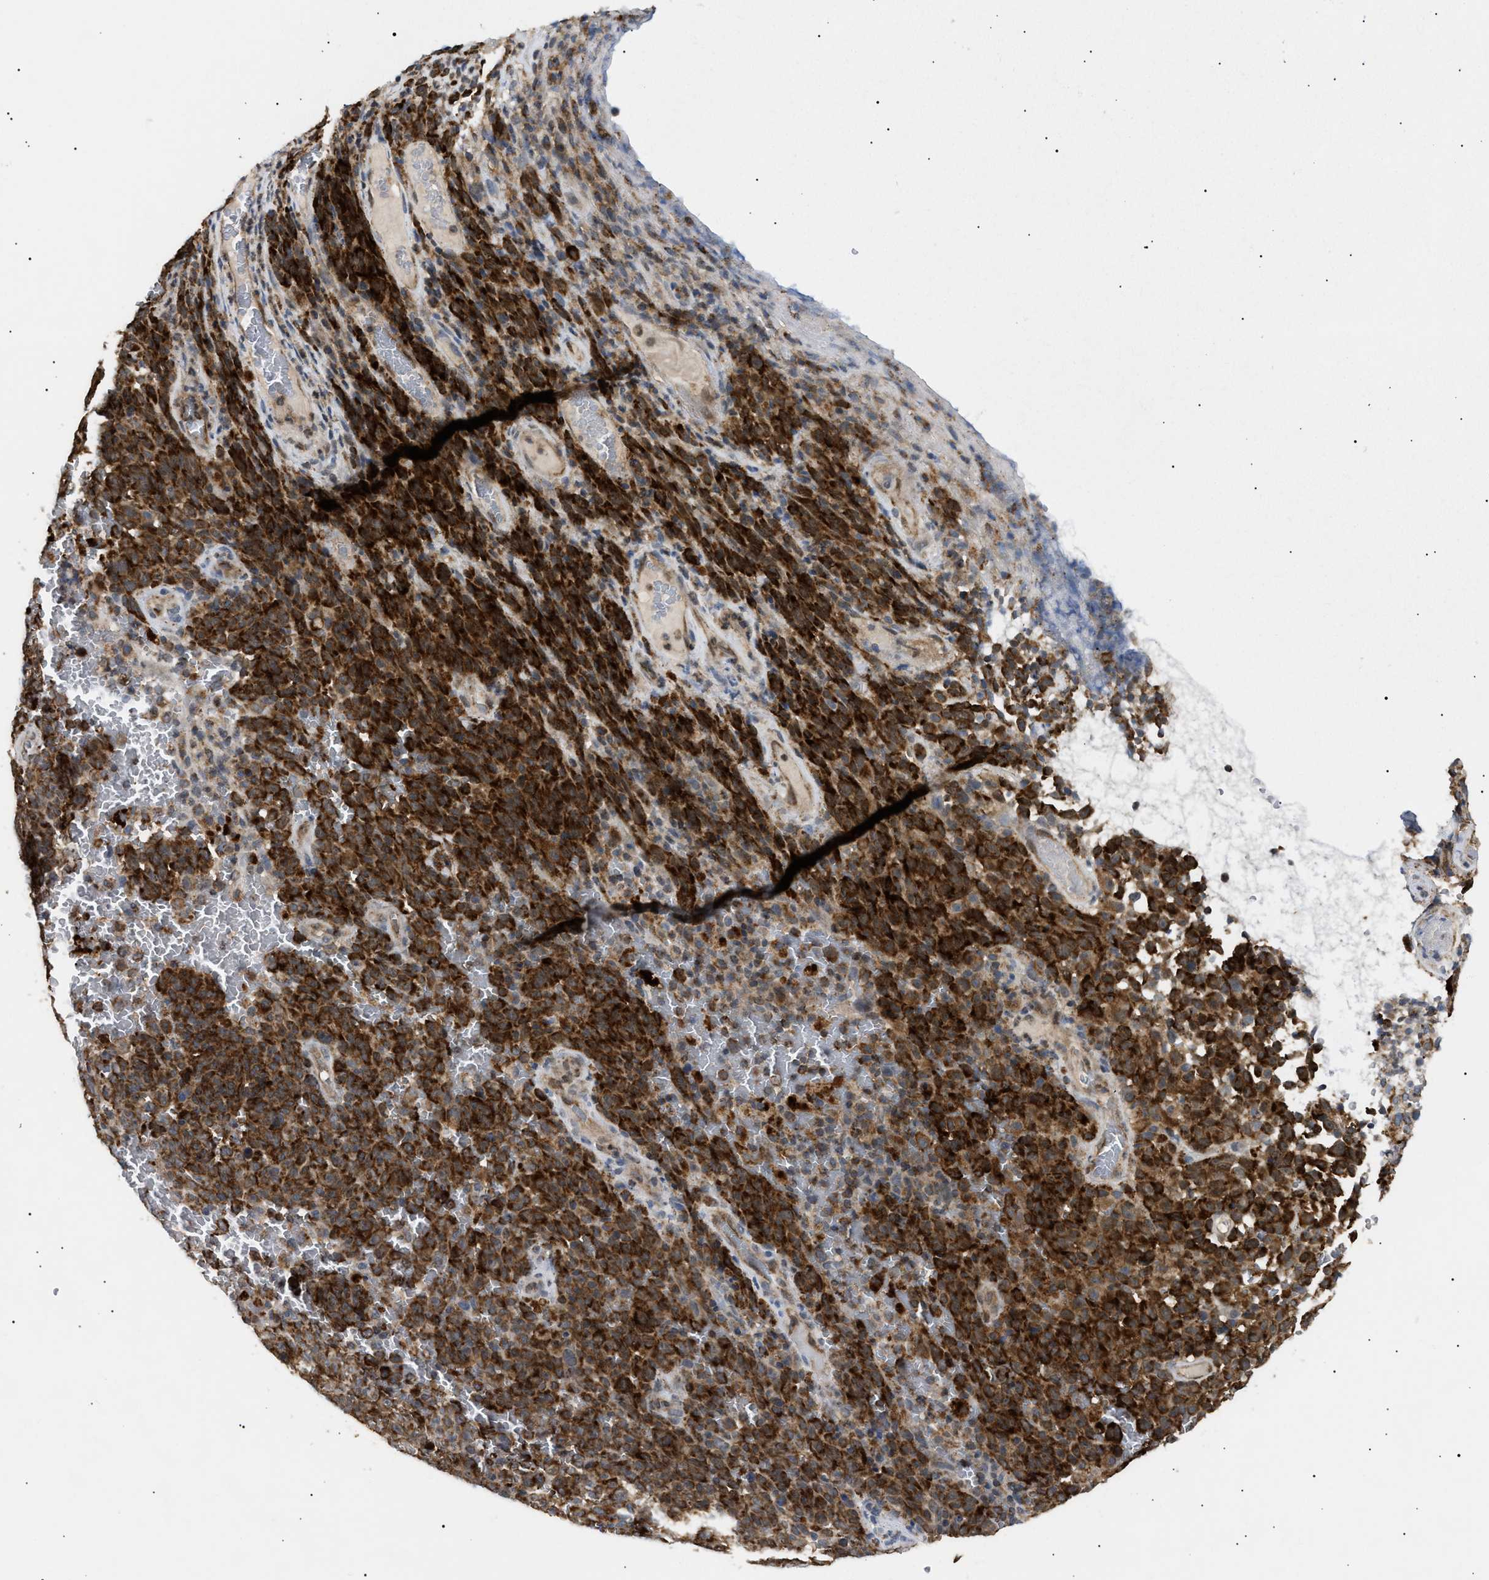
{"staining": {"intensity": "strong", "quantity": ">75%", "location": "cytoplasmic/membranous"}, "tissue": "melanoma", "cell_type": "Tumor cells", "image_type": "cancer", "snomed": [{"axis": "morphology", "description": "Malignant melanoma, NOS"}, {"axis": "topography", "description": "Skin"}], "caption": "The image demonstrates a brown stain indicating the presence of a protein in the cytoplasmic/membranous of tumor cells in malignant melanoma.", "gene": "SIRT5", "patient": {"sex": "female", "age": 82}}